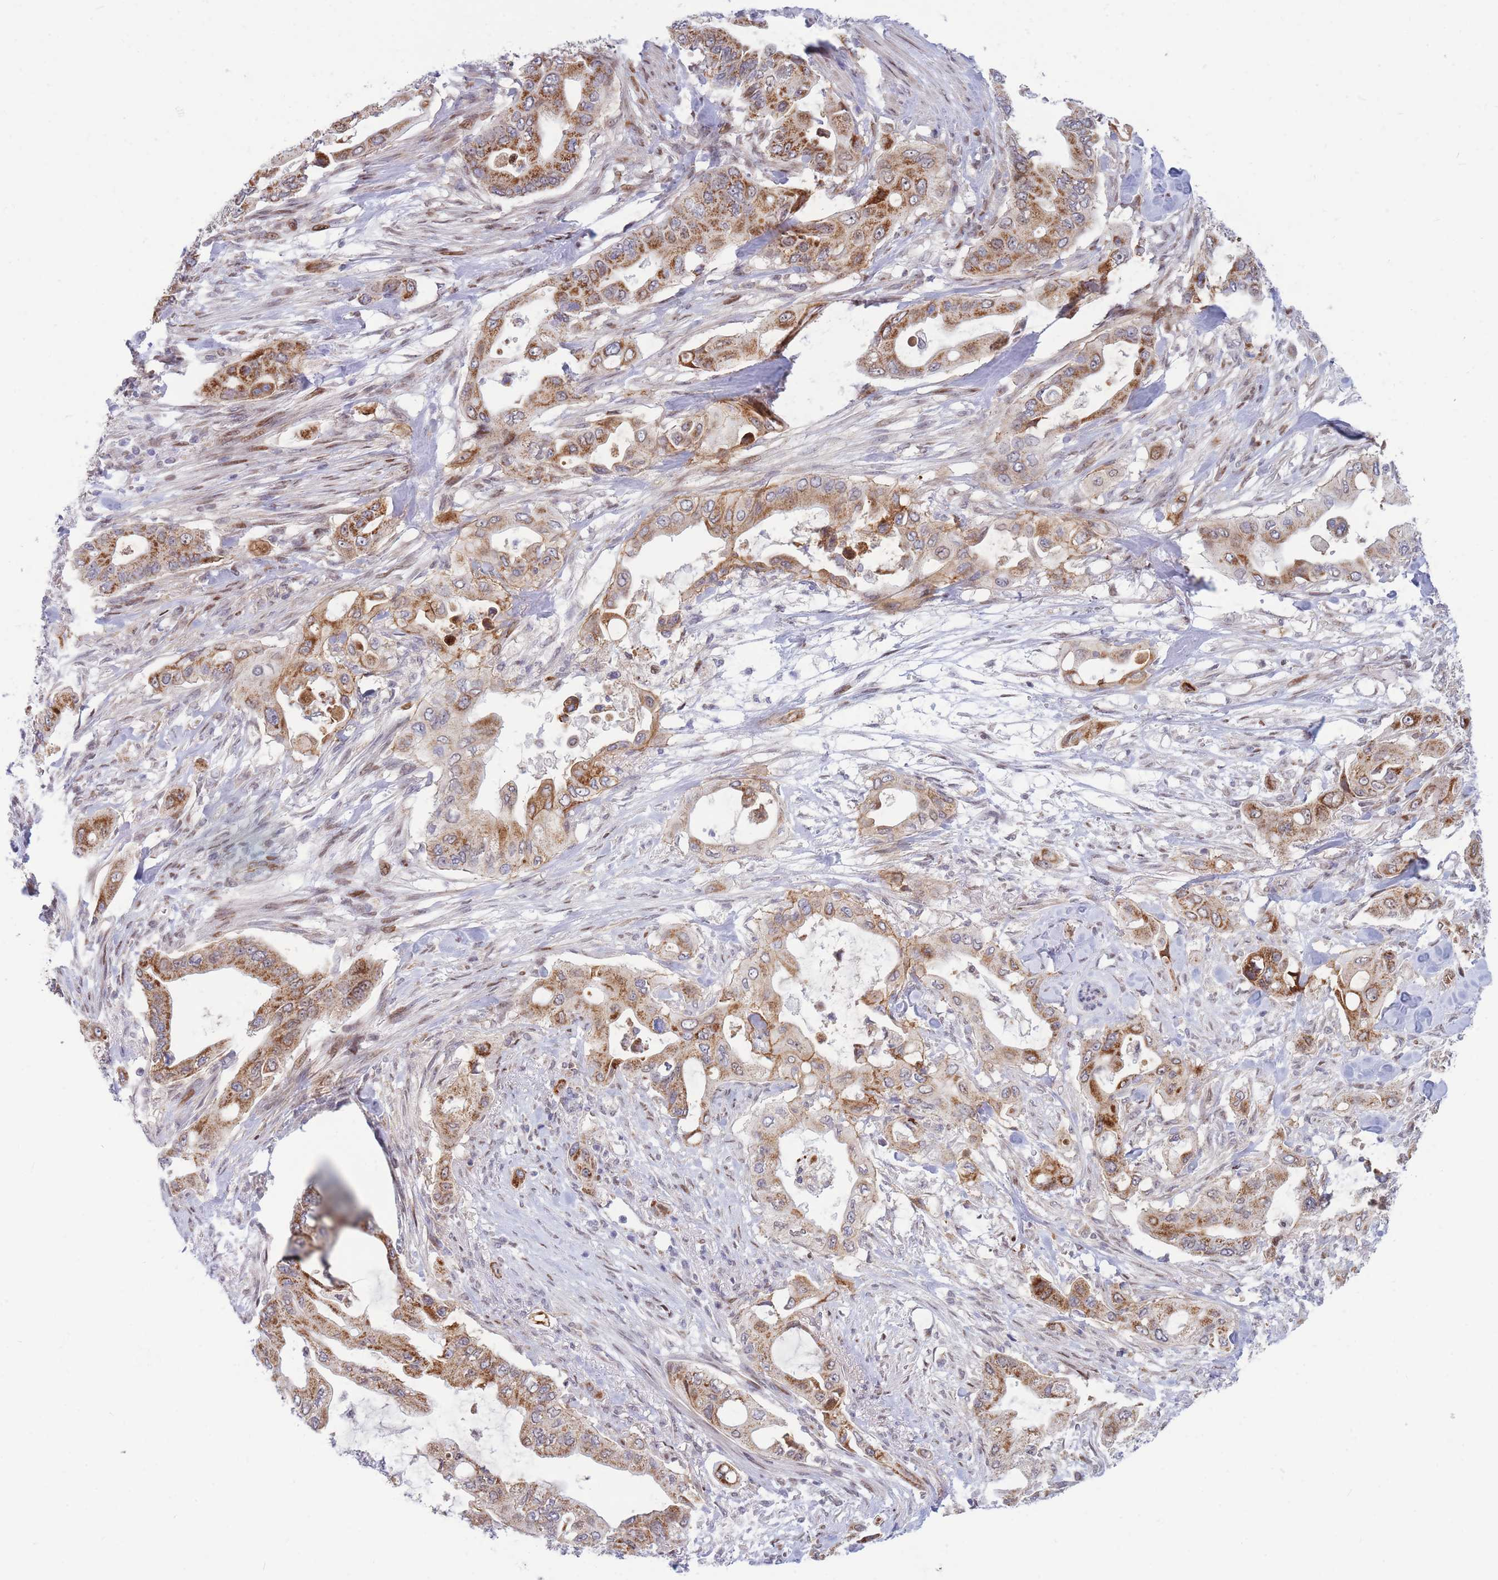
{"staining": {"intensity": "moderate", "quantity": "25%-75%", "location": "cytoplasmic/membranous"}, "tissue": "pancreatic cancer", "cell_type": "Tumor cells", "image_type": "cancer", "snomed": [{"axis": "morphology", "description": "Adenocarcinoma, NOS"}, {"axis": "topography", "description": "Pancreas"}], "caption": "Pancreatic adenocarcinoma tissue exhibits moderate cytoplasmic/membranous staining in about 25%-75% of tumor cells, visualized by immunohistochemistry.", "gene": "MOB4", "patient": {"sex": "male", "age": 57}}